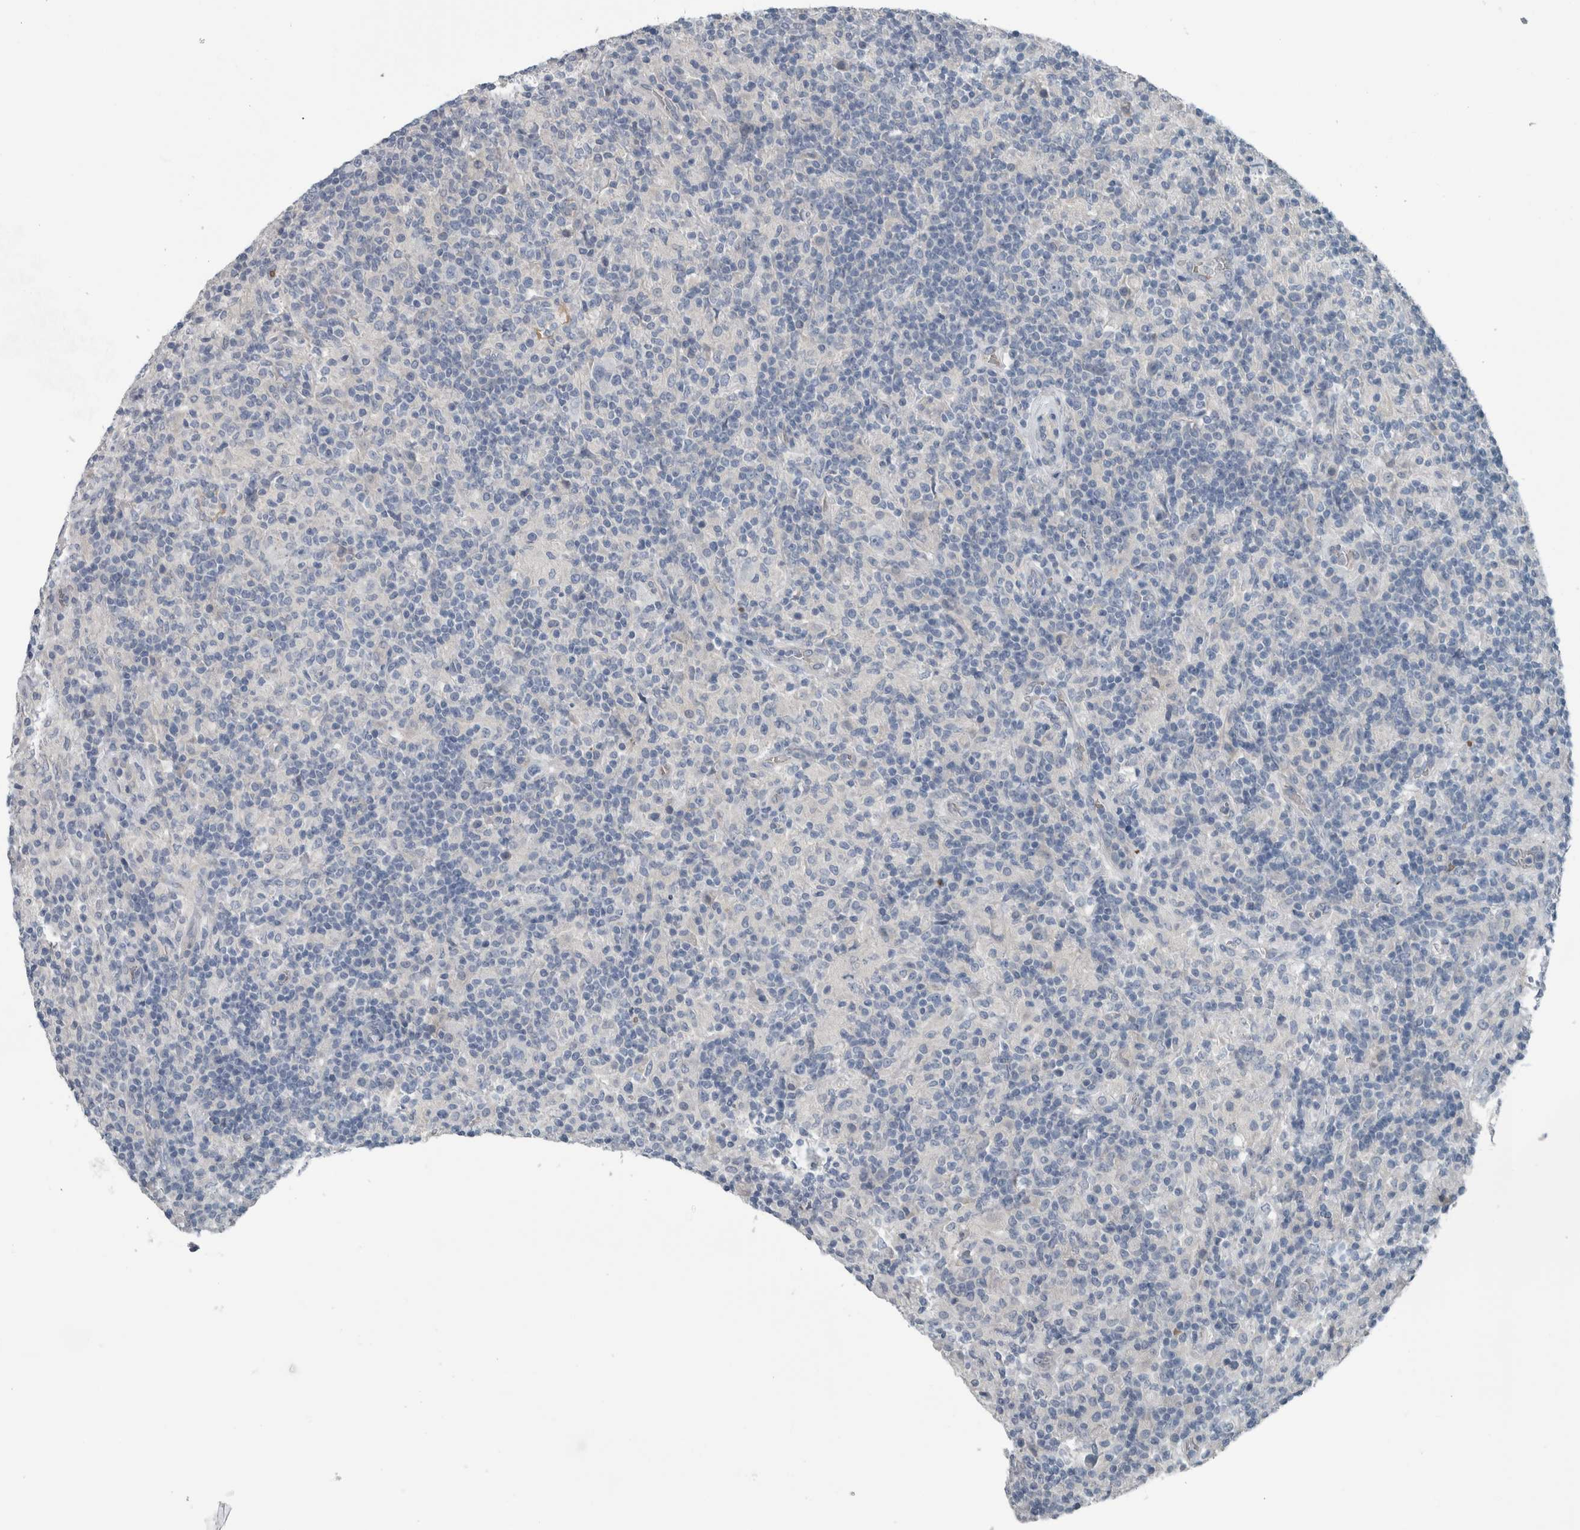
{"staining": {"intensity": "negative", "quantity": "none", "location": "none"}, "tissue": "lymphoma", "cell_type": "Tumor cells", "image_type": "cancer", "snomed": [{"axis": "morphology", "description": "Hodgkin's disease, NOS"}, {"axis": "topography", "description": "Lymph node"}], "caption": "This is an immunohistochemistry photomicrograph of lymphoma. There is no expression in tumor cells.", "gene": "SH3GL2", "patient": {"sex": "male", "age": 70}}